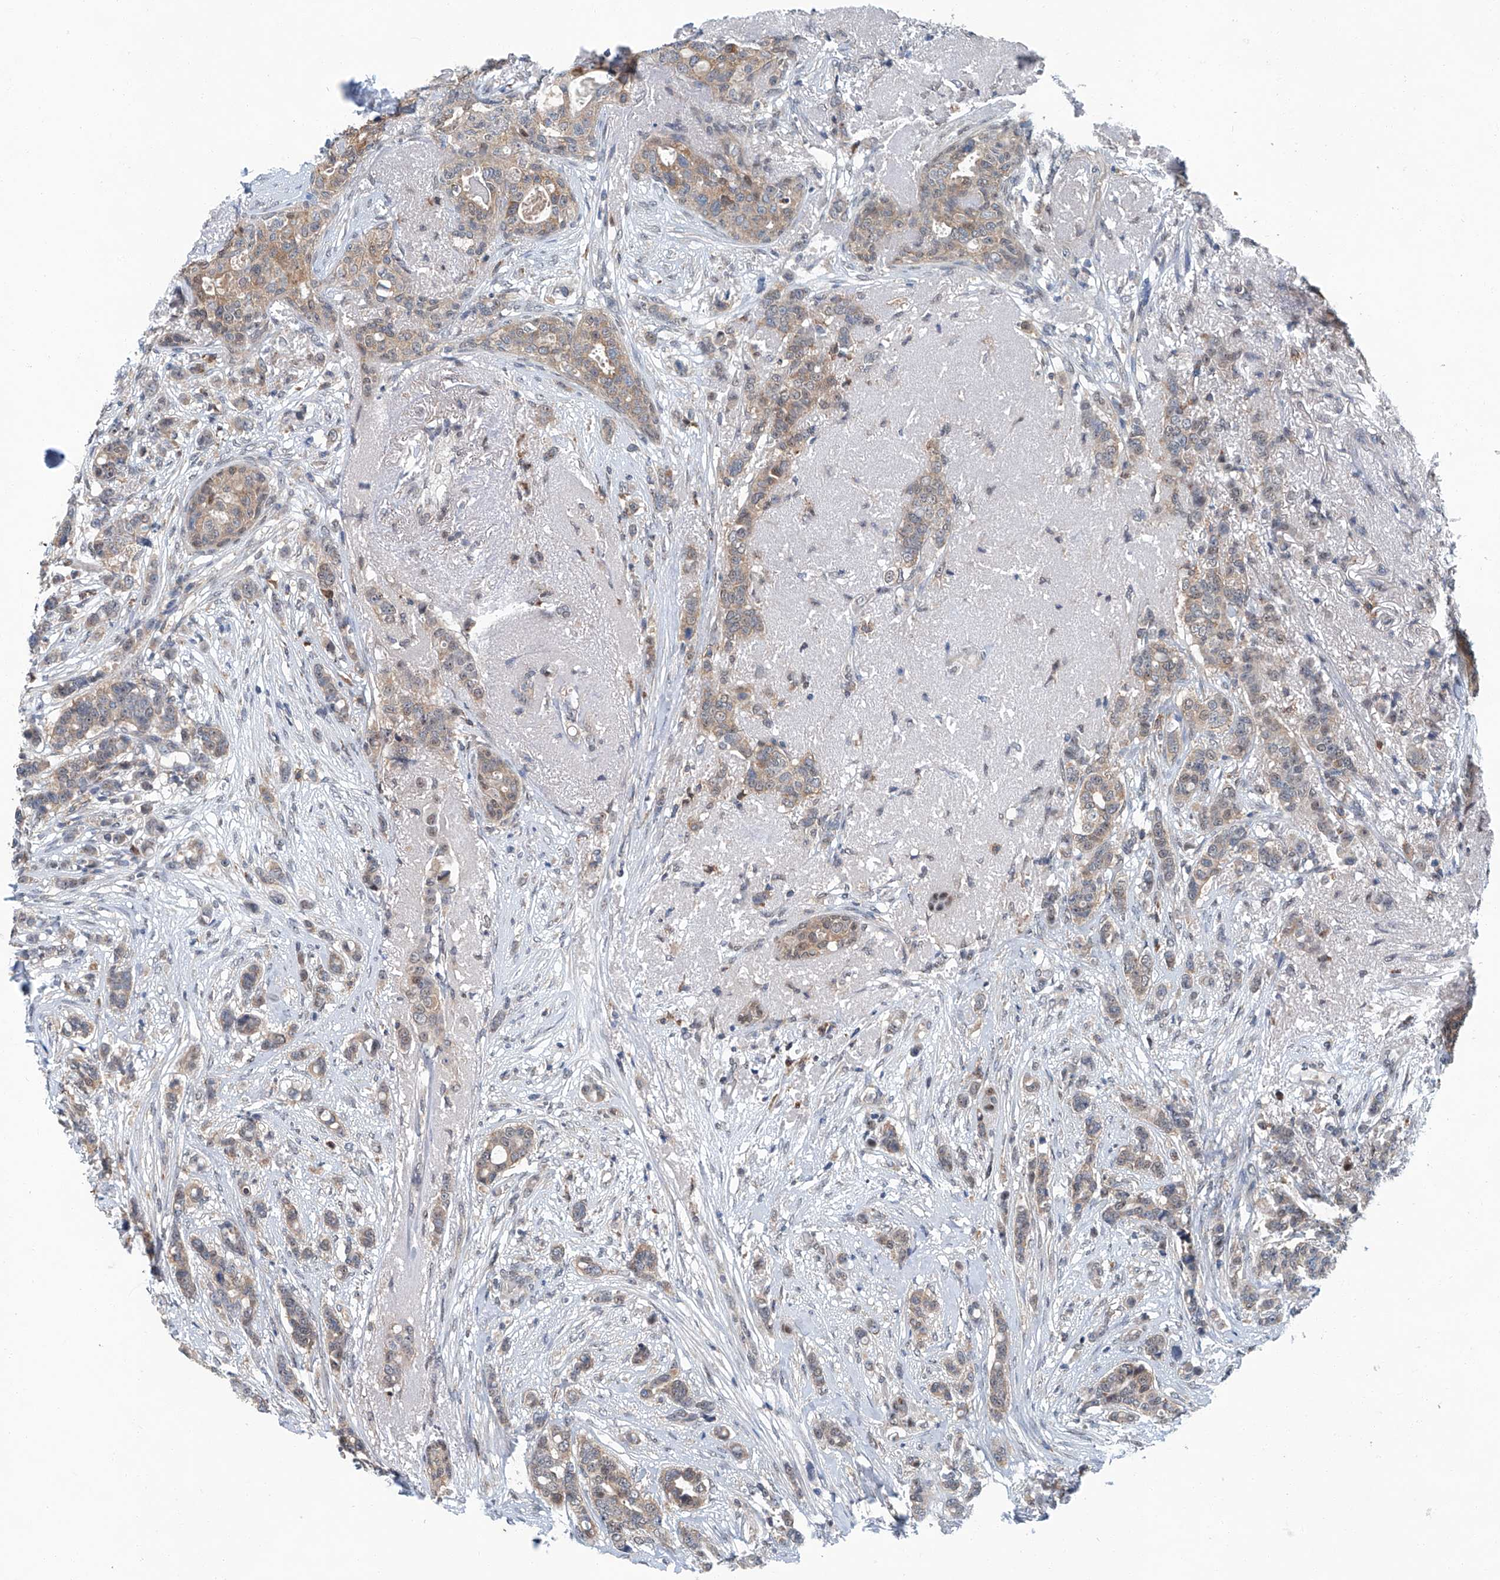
{"staining": {"intensity": "weak", "quantity": ">75%", "location": "cytoplasmic/membranous"}, "tissue": "breast cancer", "cell_type": "Tumor cells", "image_type": "cancer", "snomed": [{"axis": "morphology", "description": "Lobular carcinoma"}, {"axis": "topography", "description": "Breast"}], "caption": "Immunohistochemistry (DAB) staining of human lobular carcinoma (breast) shows weak cytoplasmic/membranous protein expression in approximately >75% of tumor cells.", "gene": "CLK1", "patient": {"sex": "female", "age": 51}}